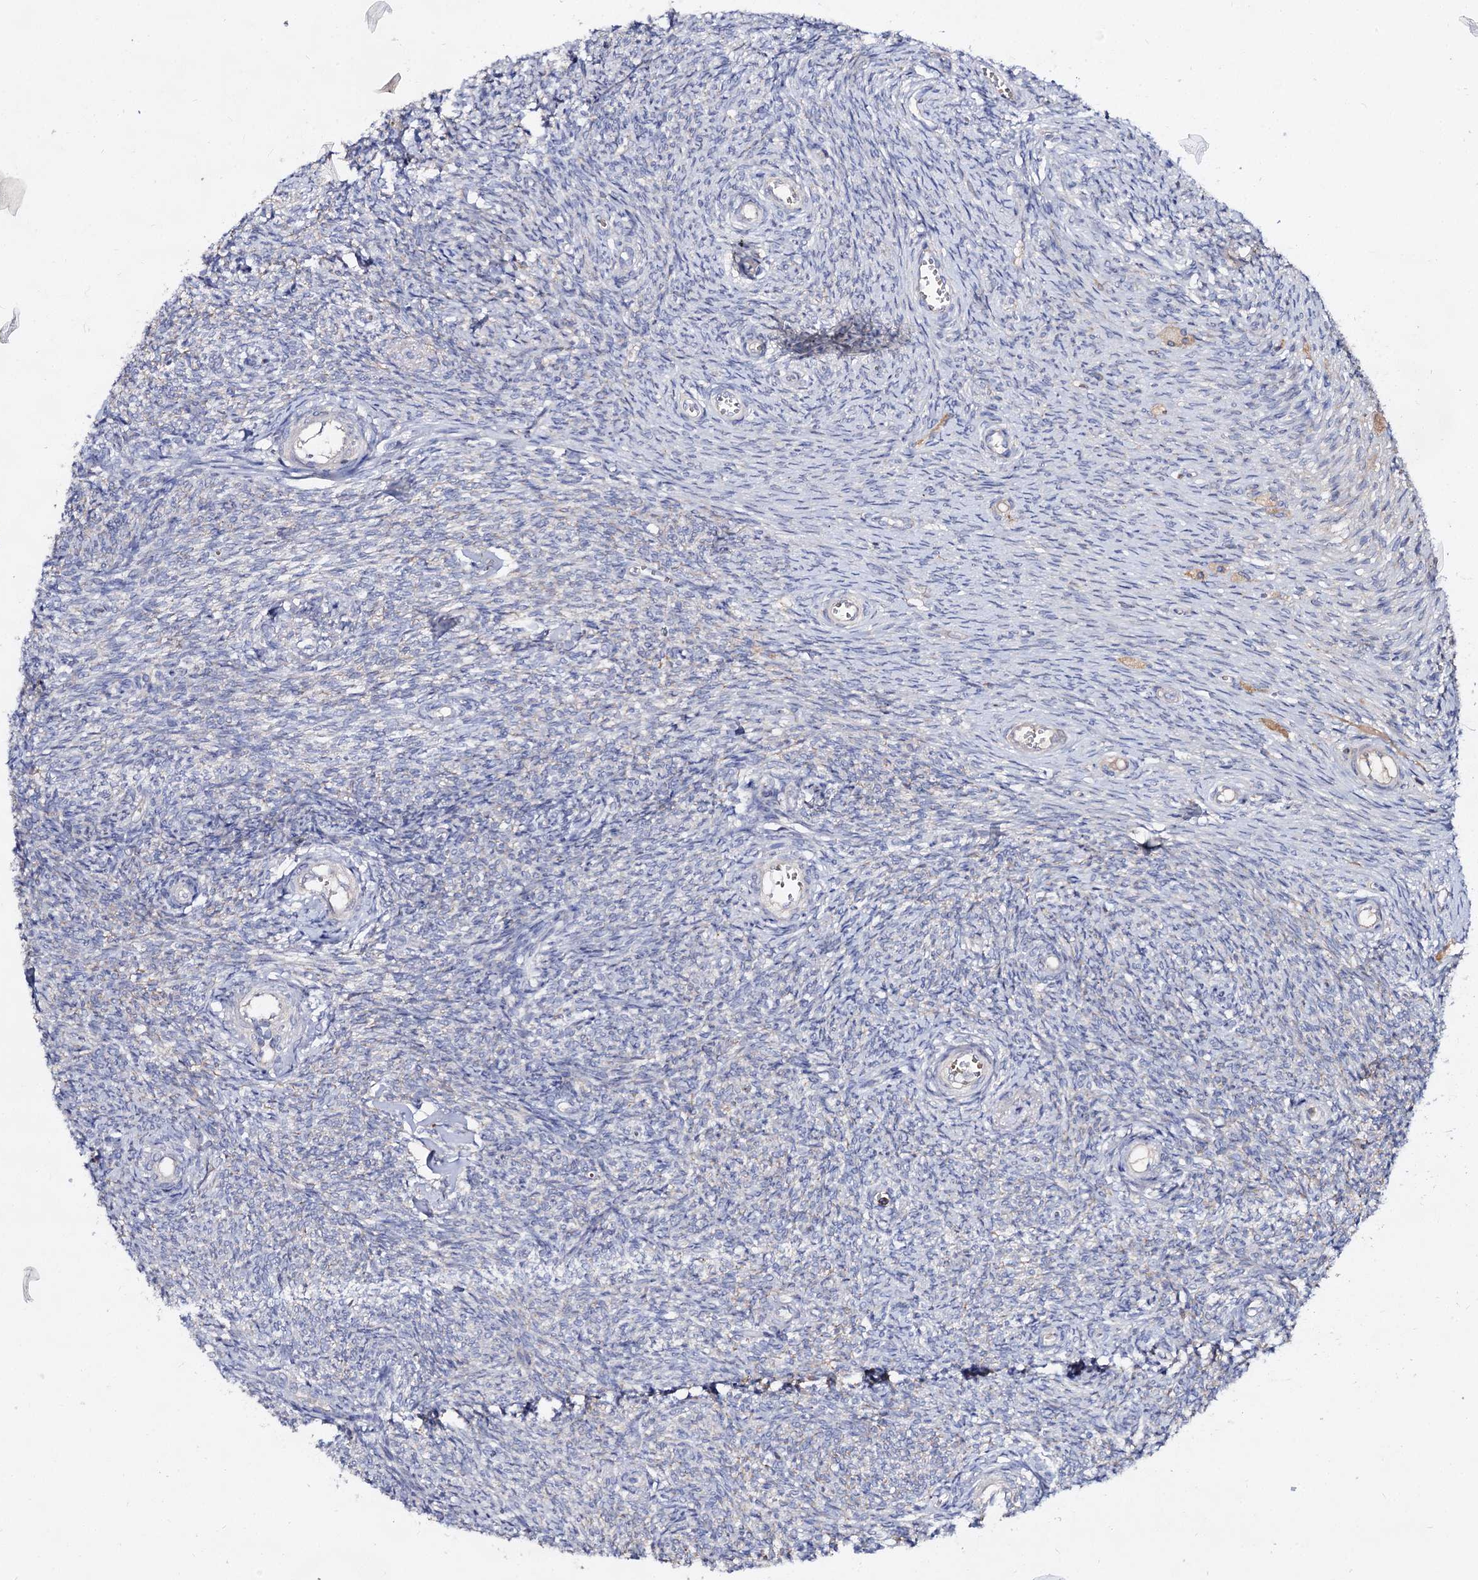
{"staining": {"intensity": "negative", "quantity": "none", "location": "none"}, "tissue": "ovary", "cell_type": "Follicle cells", "image_type": "normal", "snomed": [{"axis": "morphology", "description": "Normal tissue, NOS"}, {"axis": "topography", "description": "Ovary"}], "caption": "A micrograph of human ovary is negative for staining in follicle cells. (Immunohistochemistry (ihc), brightfield microscopy, high magnification).", "gene": "HVCN1", "patient": {"sex": "female", "age": 44}}